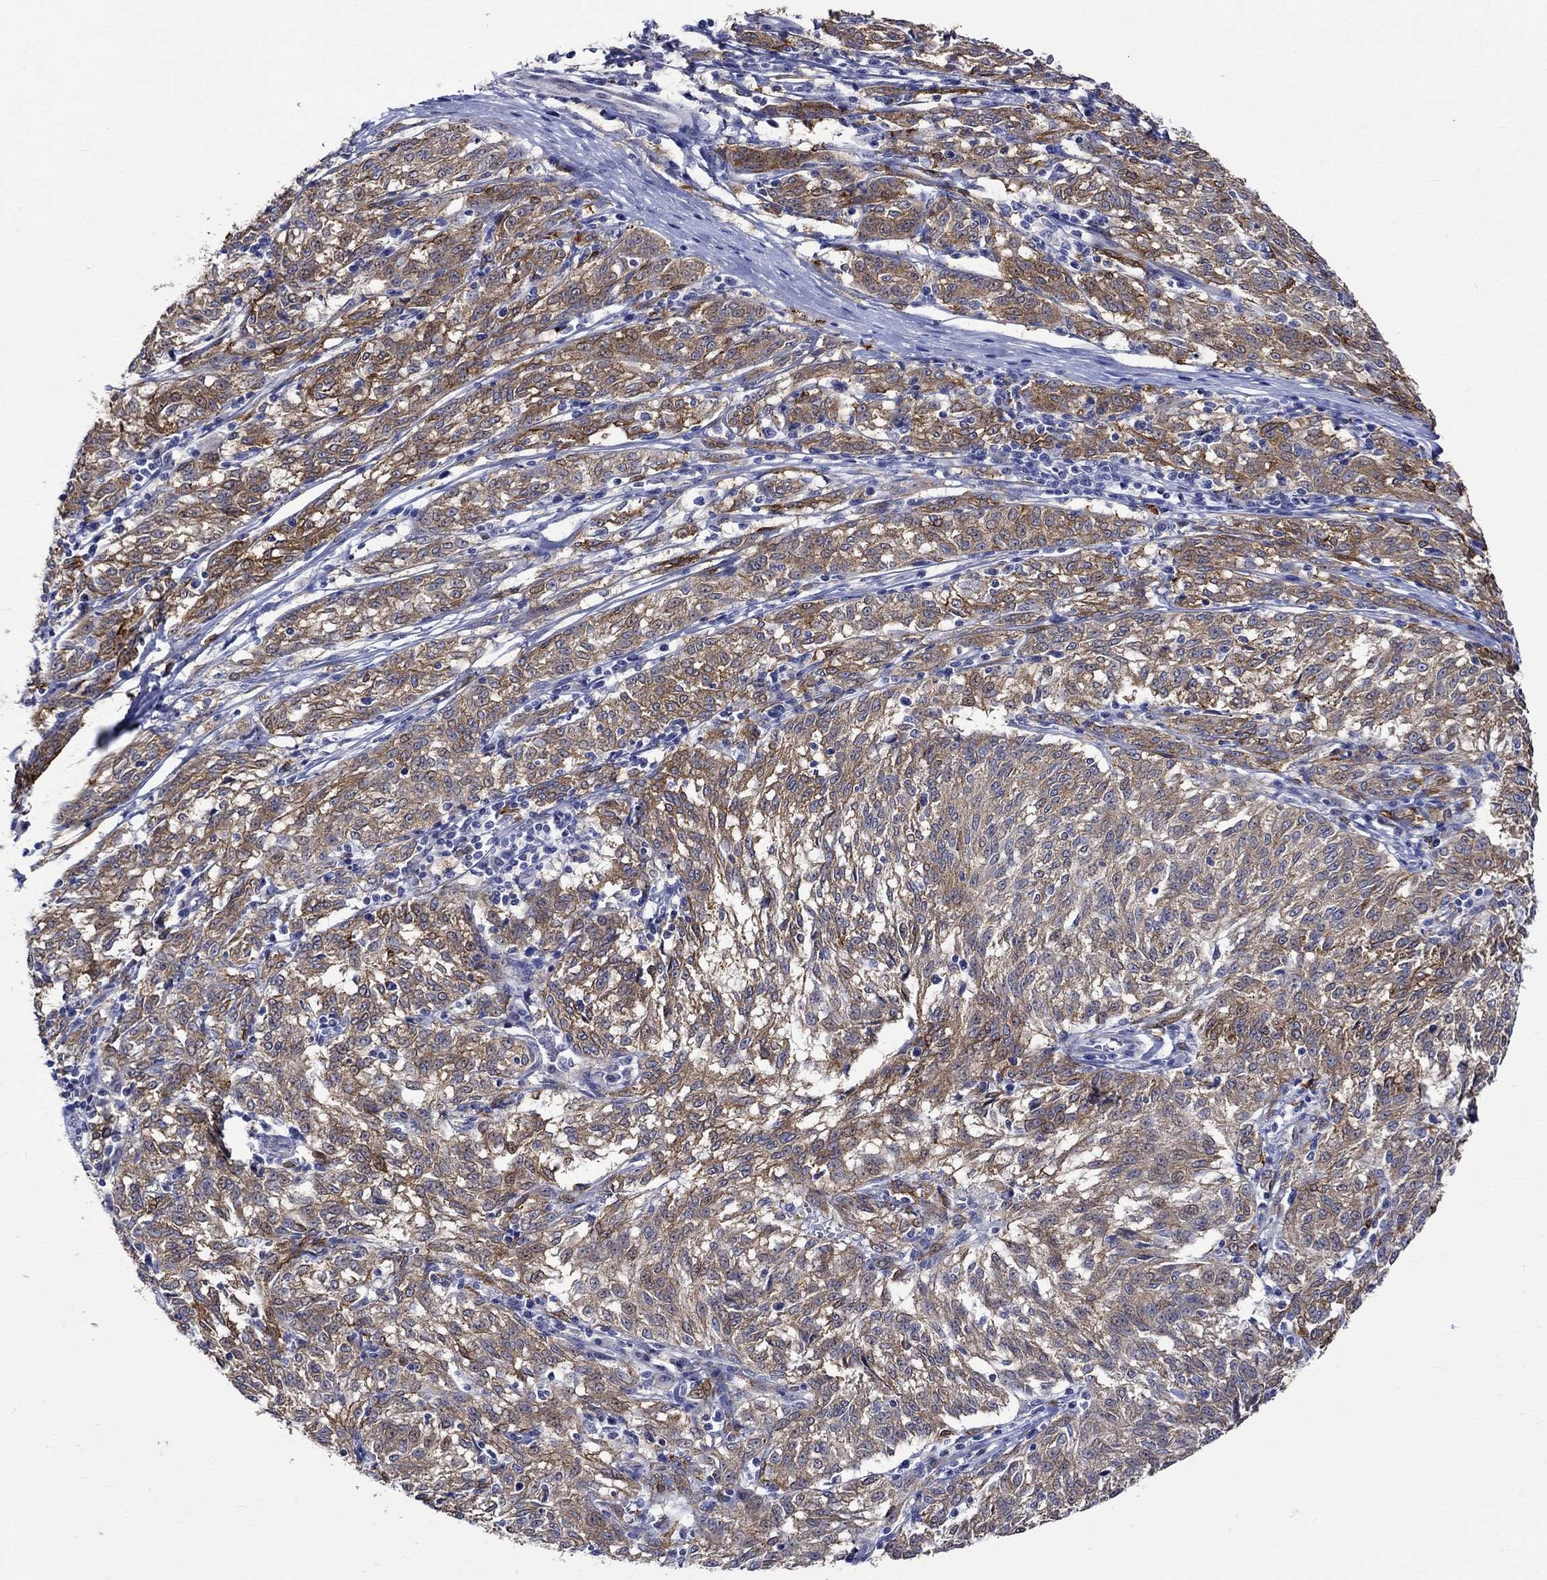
{"staining": {"intensity": "strong", "quantity": "<25%", "location": "cytoplasmic/membranous"}, "tissue": "melanoma", "cell_type": "Tumor cells", "image_type": "cancer", "snomed": [{"axis": "morphology", "description": "Malignant melanoma, NOS"}, {"axis": "topography", "description": "Skin"}], "caption": "Strong cytoplasmic/membranous positivity is appreciated in about <25% of tumor cells in malignant melanoma.", "gene": "CRYAB", "patient": {"sex": "female", "age": 72}}